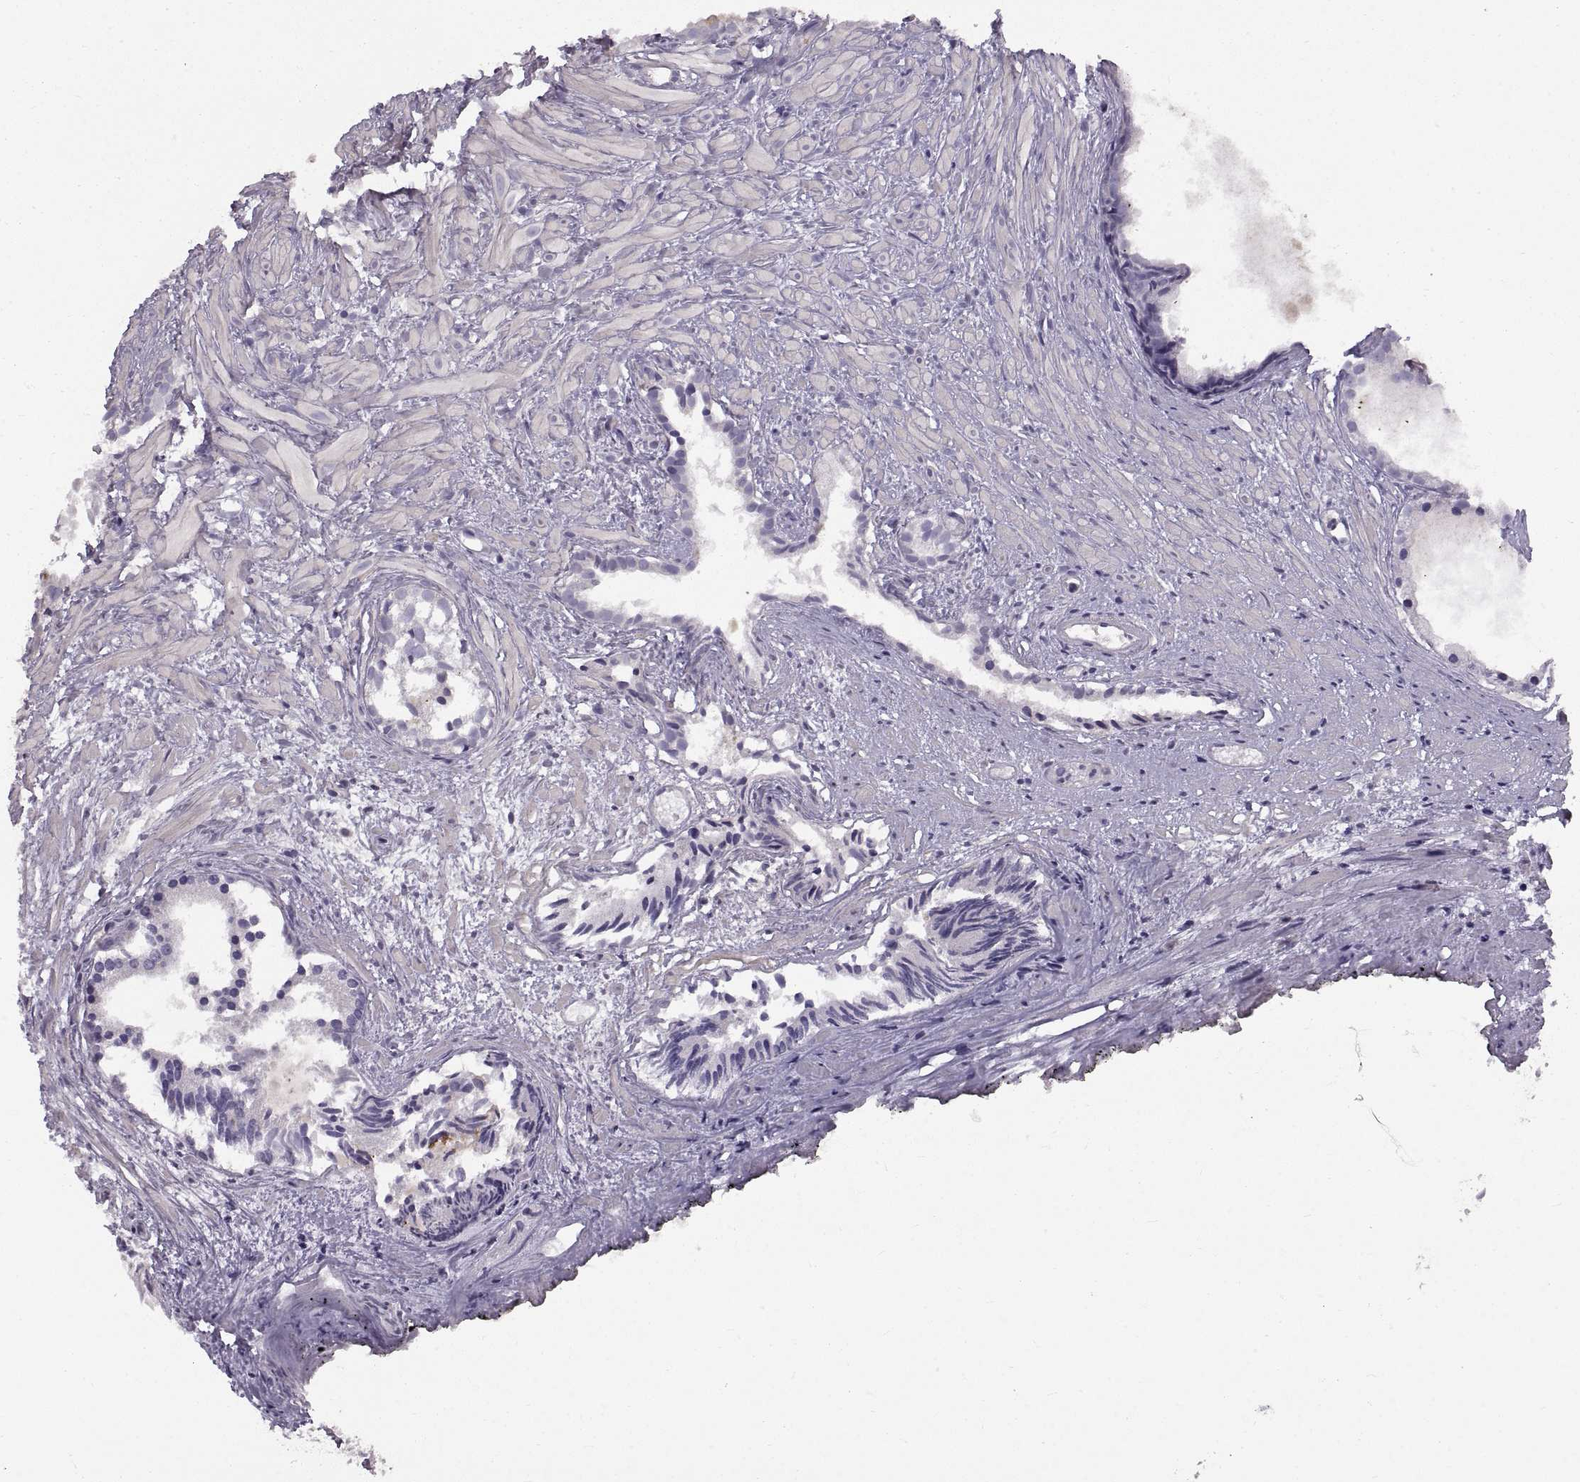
{"staining": {"intensity": "negative", "quantity": "none", "location": "none"}, "tissue": "prostate cancer", "cell_type": "Tumor cells", "image_type": "cancer", "snomed": [{"axis": "morphology", "description": "Adenocarcinoma, High grade"}, {"axis": "topography", "description": "Prostate"}], "caption": "An image of human adenocarcinoma (high-grade) (prostate) is negative for staining in tumor cells. (DAB IHC, high magnification).", "gene": "ADAM32", "patient": {"sex": "male", "age": 79}}